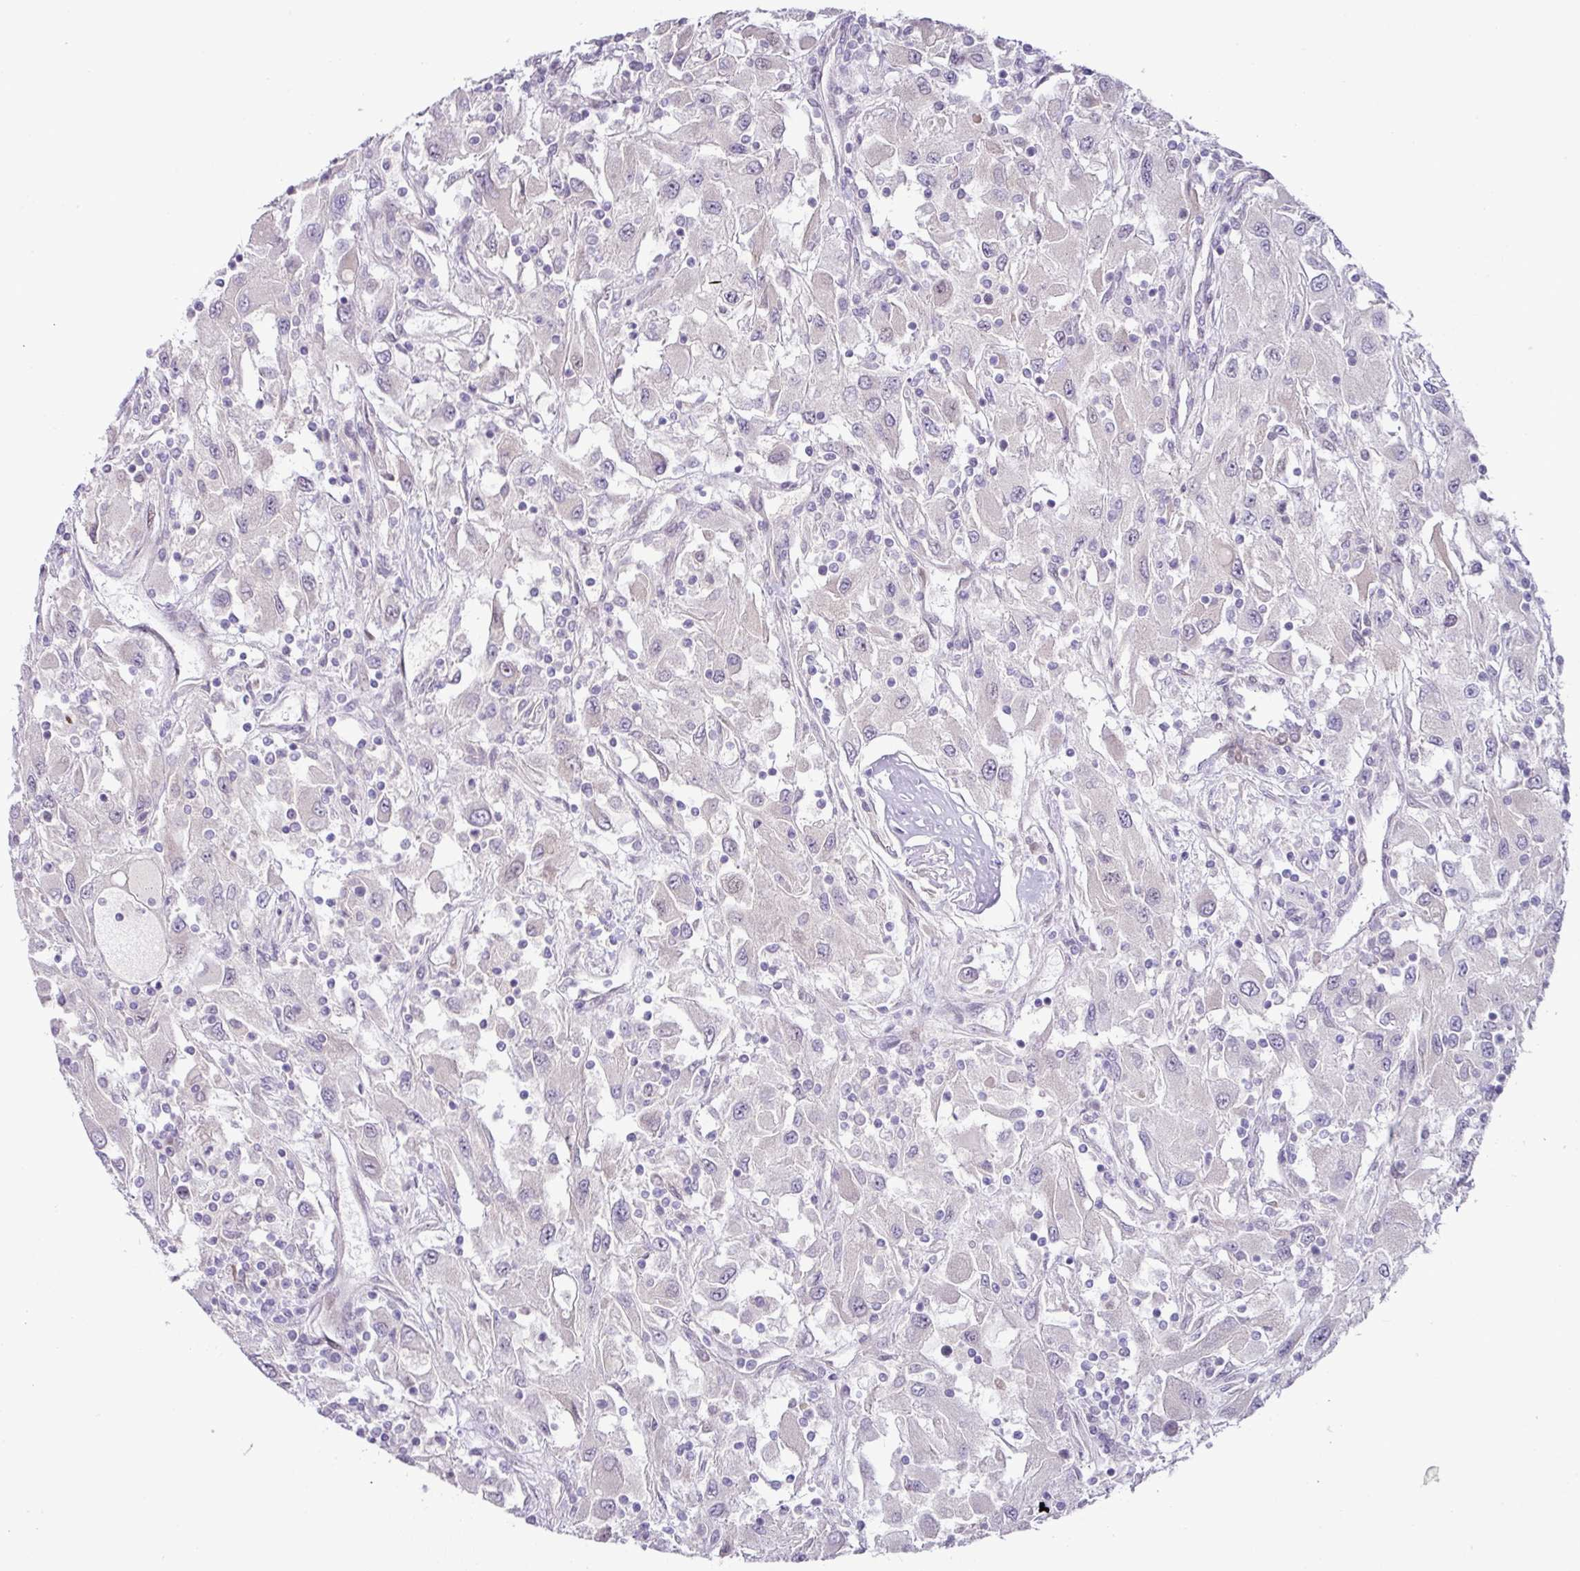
{"staining": {"intensity": "negative", "quantity": "none", "location": "none"}, "tissue": "renal cancer", "cell_type": "Tumor cells", "image_type": "cancer", "snomed": [{"axis": "morphology", "description": "Adenocarcinoma, NOS"}, {"axis": "topography", "description": "Kidney"}], "caption": "Tumor cells show no significant protein expression in renal cancer (adenocarcinoma).", "gene": "PARP2", "patient": {"sex": "female", "age": 67}}